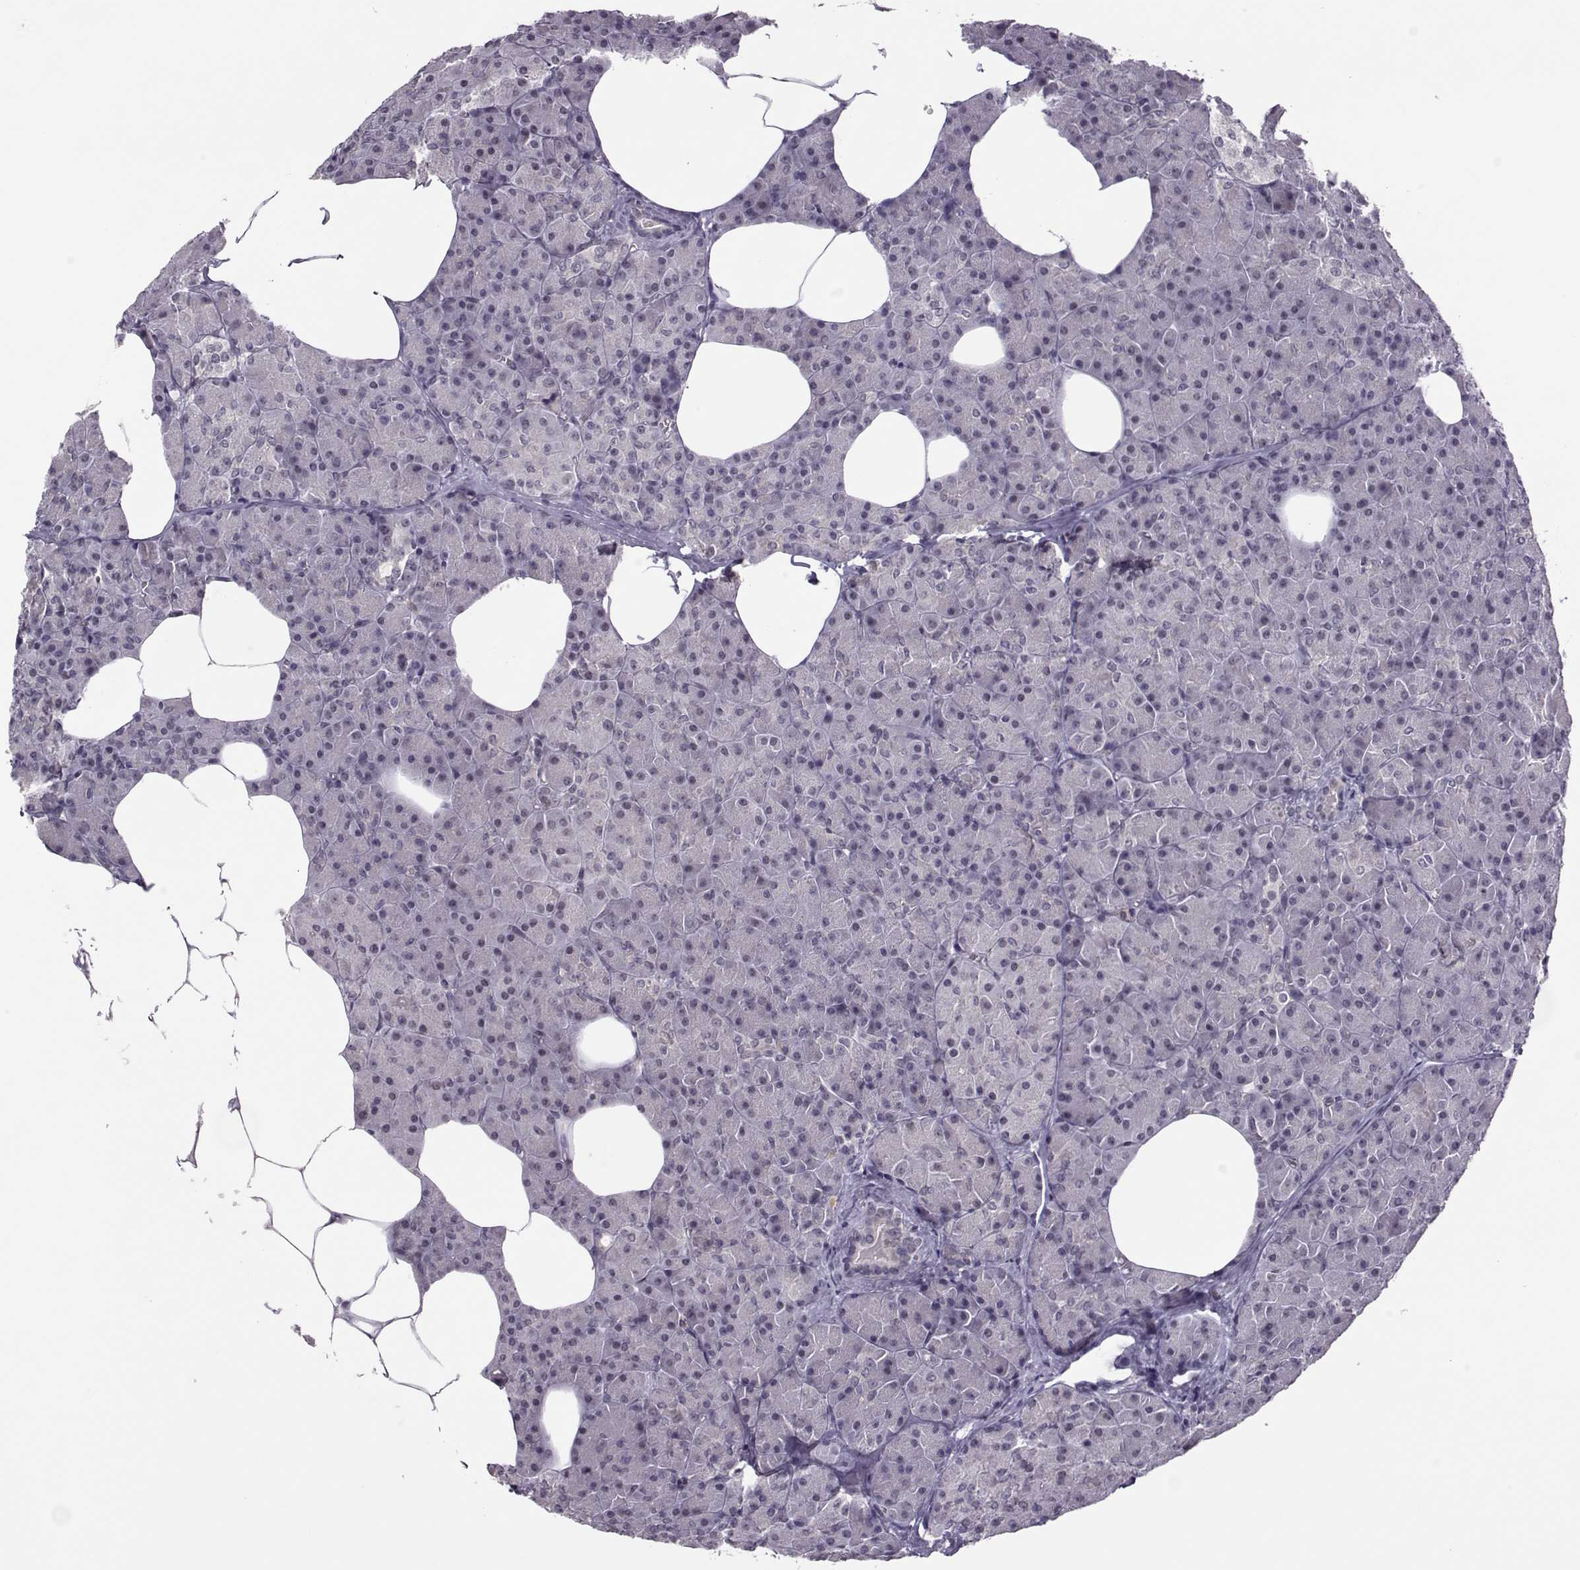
{"staining": {"intensity": "negative", "quantity": "none", "location": "none"}, "tissue": "pancreas", "cell_type": "Exocrine glandular cells", "image_type": "normal", "snomed": [{"axis": "morphology", "description": "Normal tissue, NOS"}, {"axis": "topography", "description": "Pancreas"}], "caption": "Human pancreas stained for a protein using immunohistochemistry reveals no expression in exocrine glandular cells.", "gene": "LIN28A", "patient": {"sex": "female", "age": 45}}